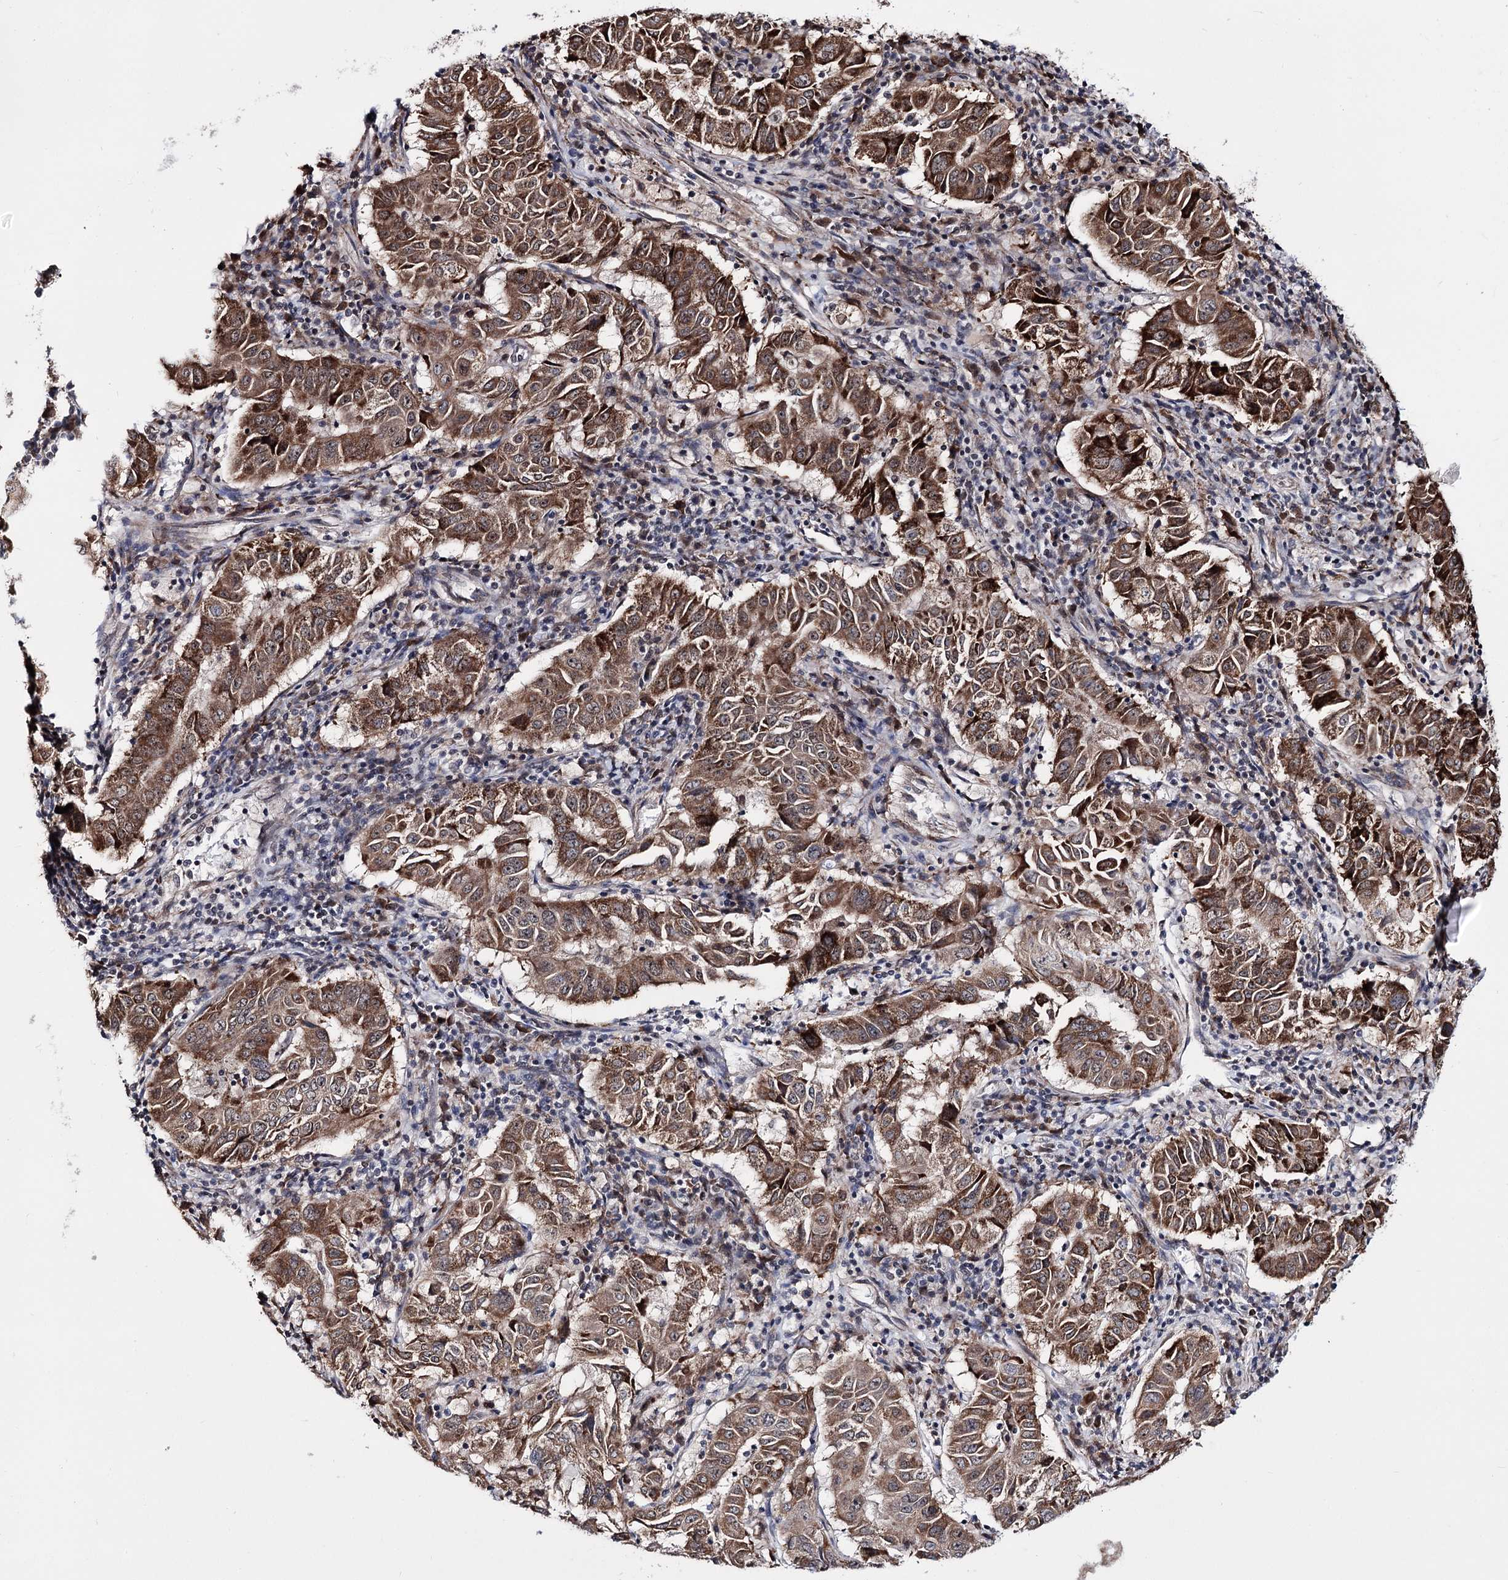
{"staining": {"intensity": "strong", "quantity": ">75%", "location": "cytoplasmic/membranous"}, "tissue": "pancreatic cancer", "cell_type": "Tumor cells", "image_type": "cancer", "snomed": [{"axis": "morphology", "description": "Adenocarcinoma, NOS"}, {"axis": "topography", "description": "Pancreas"}], "caption": "This is a histology image of immunohistochemistry staining of pancreatic cancer (adenocarcinoma), which shows strong staining in the cytoplasmic/membranous of tumor cells.", "gene": "PPRC1", "patient": {"sex": "male", "age": 63}}